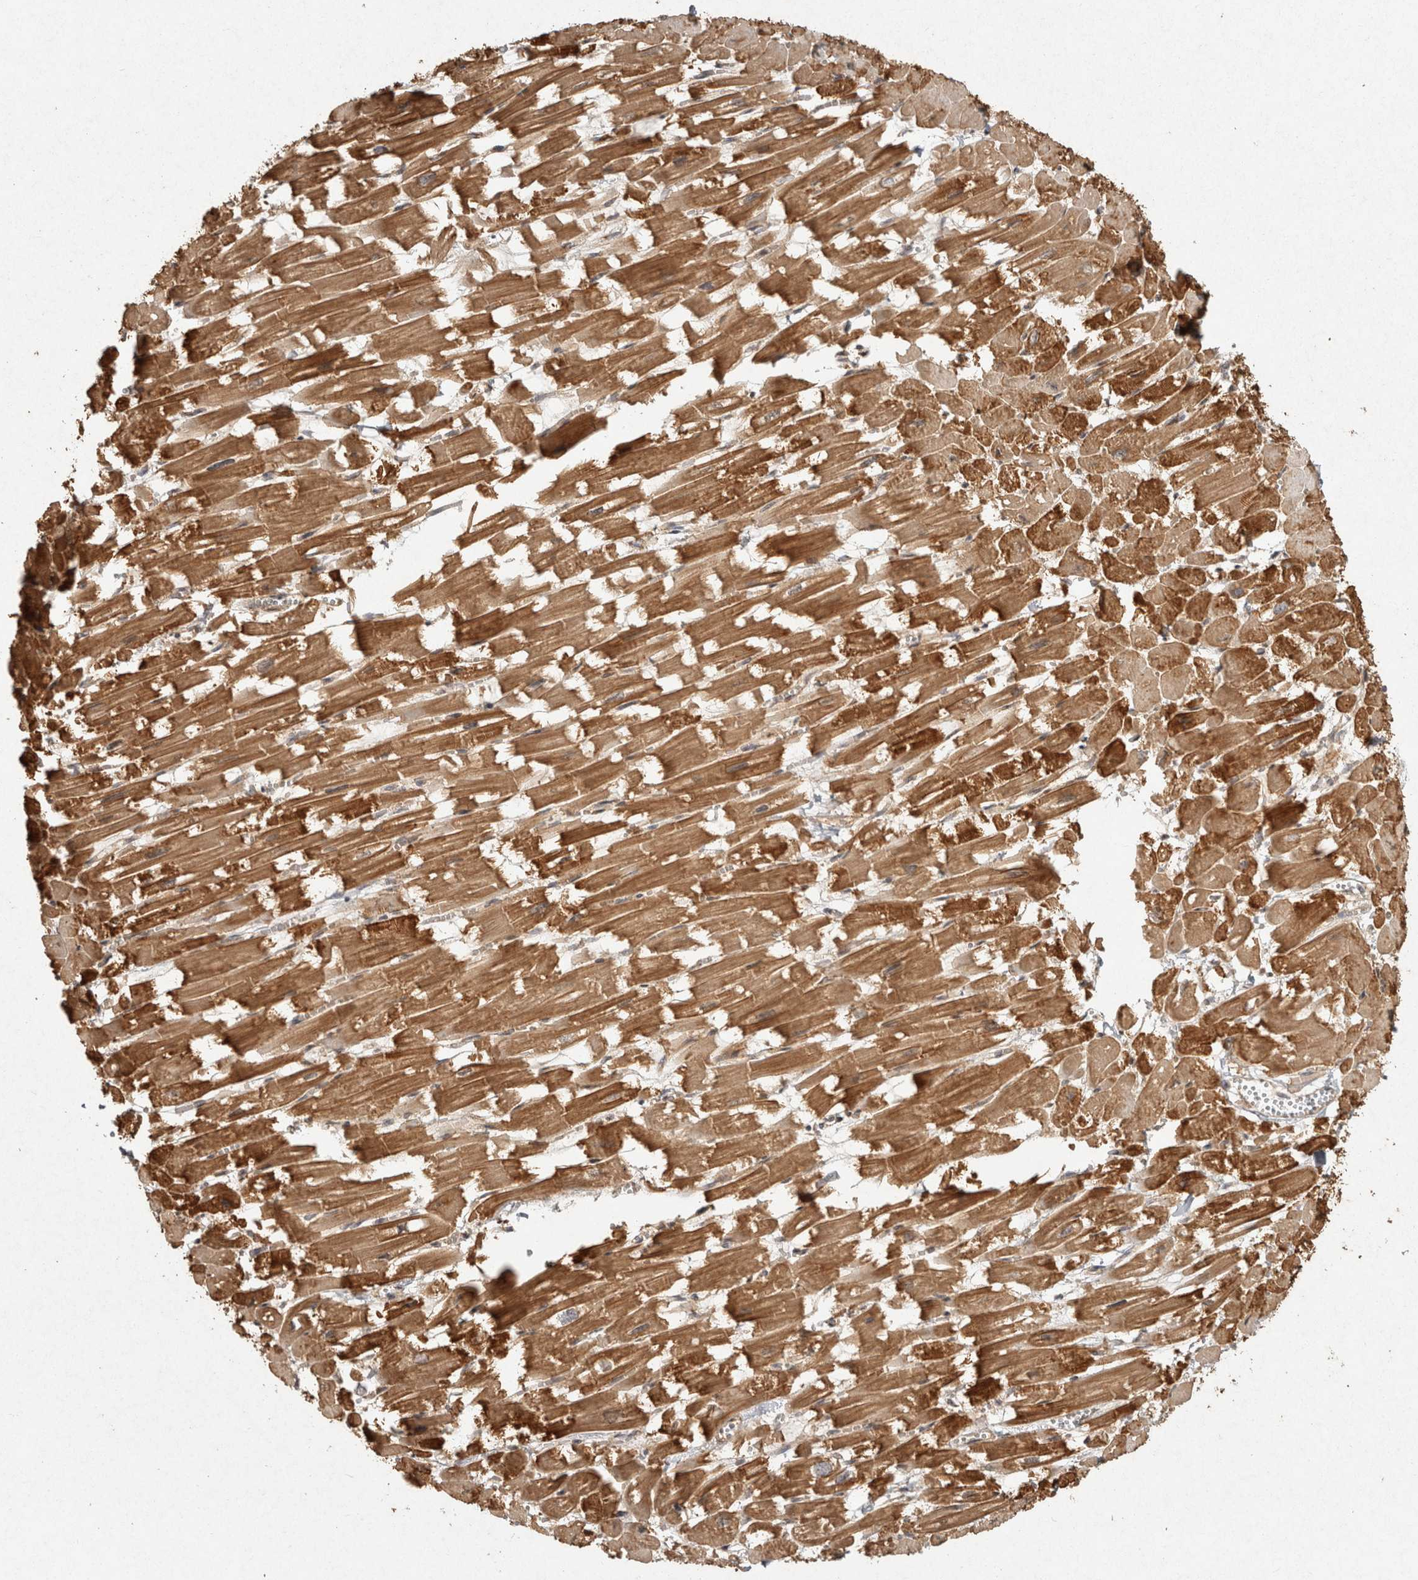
{"staining": {"intensity": "moderate", "quantity": ">75%", "location": "cytoplasmic/membranous"}, "tissue": "heart muscle", "cell_type": "Cardiomyocytes", "image_type": "normal", "snomed": [{"axis": "morphology", "description": "Normal tissue, NOS"}, {"axis": "topography", "description": "Heart"}], "caption": "This micrograph shows normal heart muscle stained with immunohistochemistry to label a protein in brown. The cytoplasmic/membranous of cardiomyocytes show moderate positivity for the protein. Nuclei are counter-stained blue.", "gene": "CAMSAP2", "patient": {"sex": "male", "age": 54}}